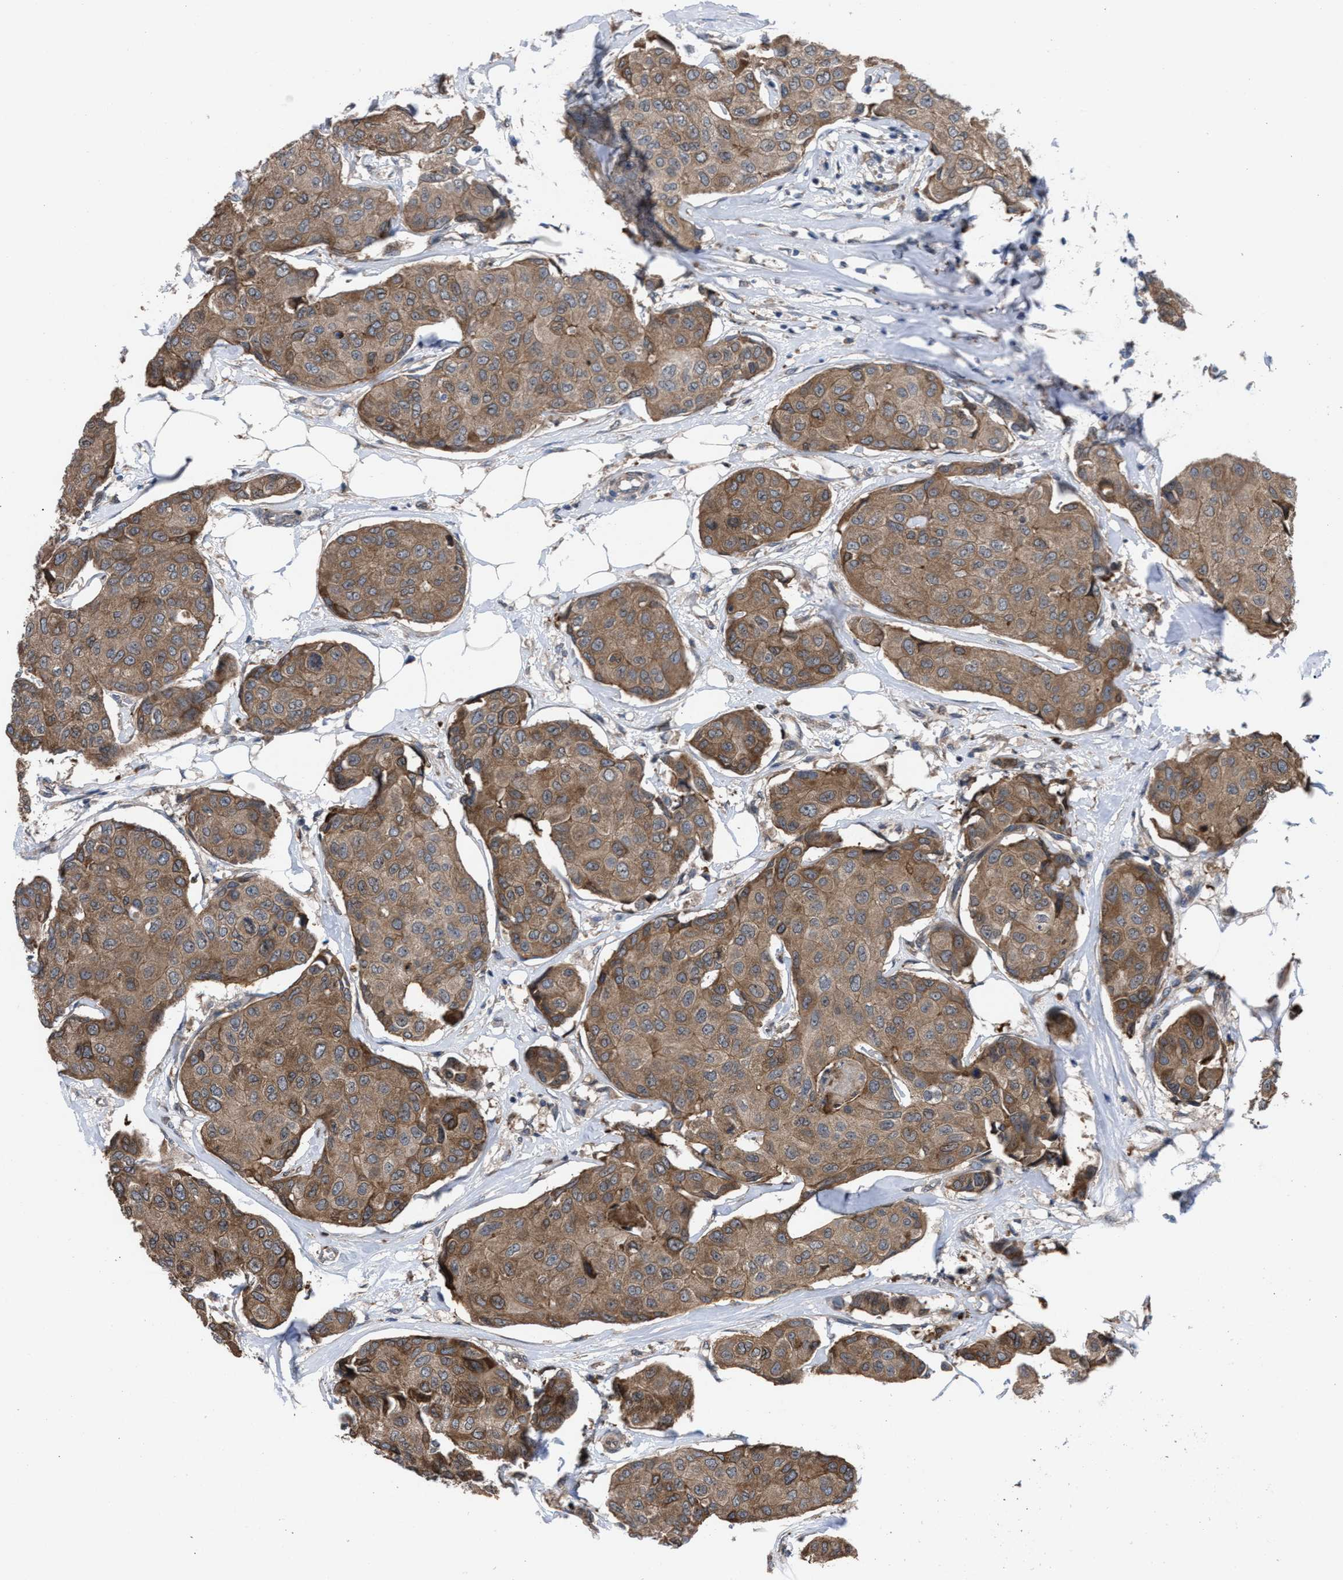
{"staining": {"intensity": "moderate", "quantity": ">75%", "location": "cytoplasmic/membranous"}, "tissue": "breast cancer", "cell_type": "Tumor cells", "image_type": "cancer", "snomed": [{"axis": "morphology", "description": "Duct carcinoma"}, {"axis": "topography", "description": "Breast"}], "caption": "Intraductal carcinoma (breast) stained for a protein (brown) reveals moderate cytoplasmic/membranous positive positivity in about >75% of tumor cells.", "gene": "TP53BP2", "patient": {"sex": "female", "age": 80}}